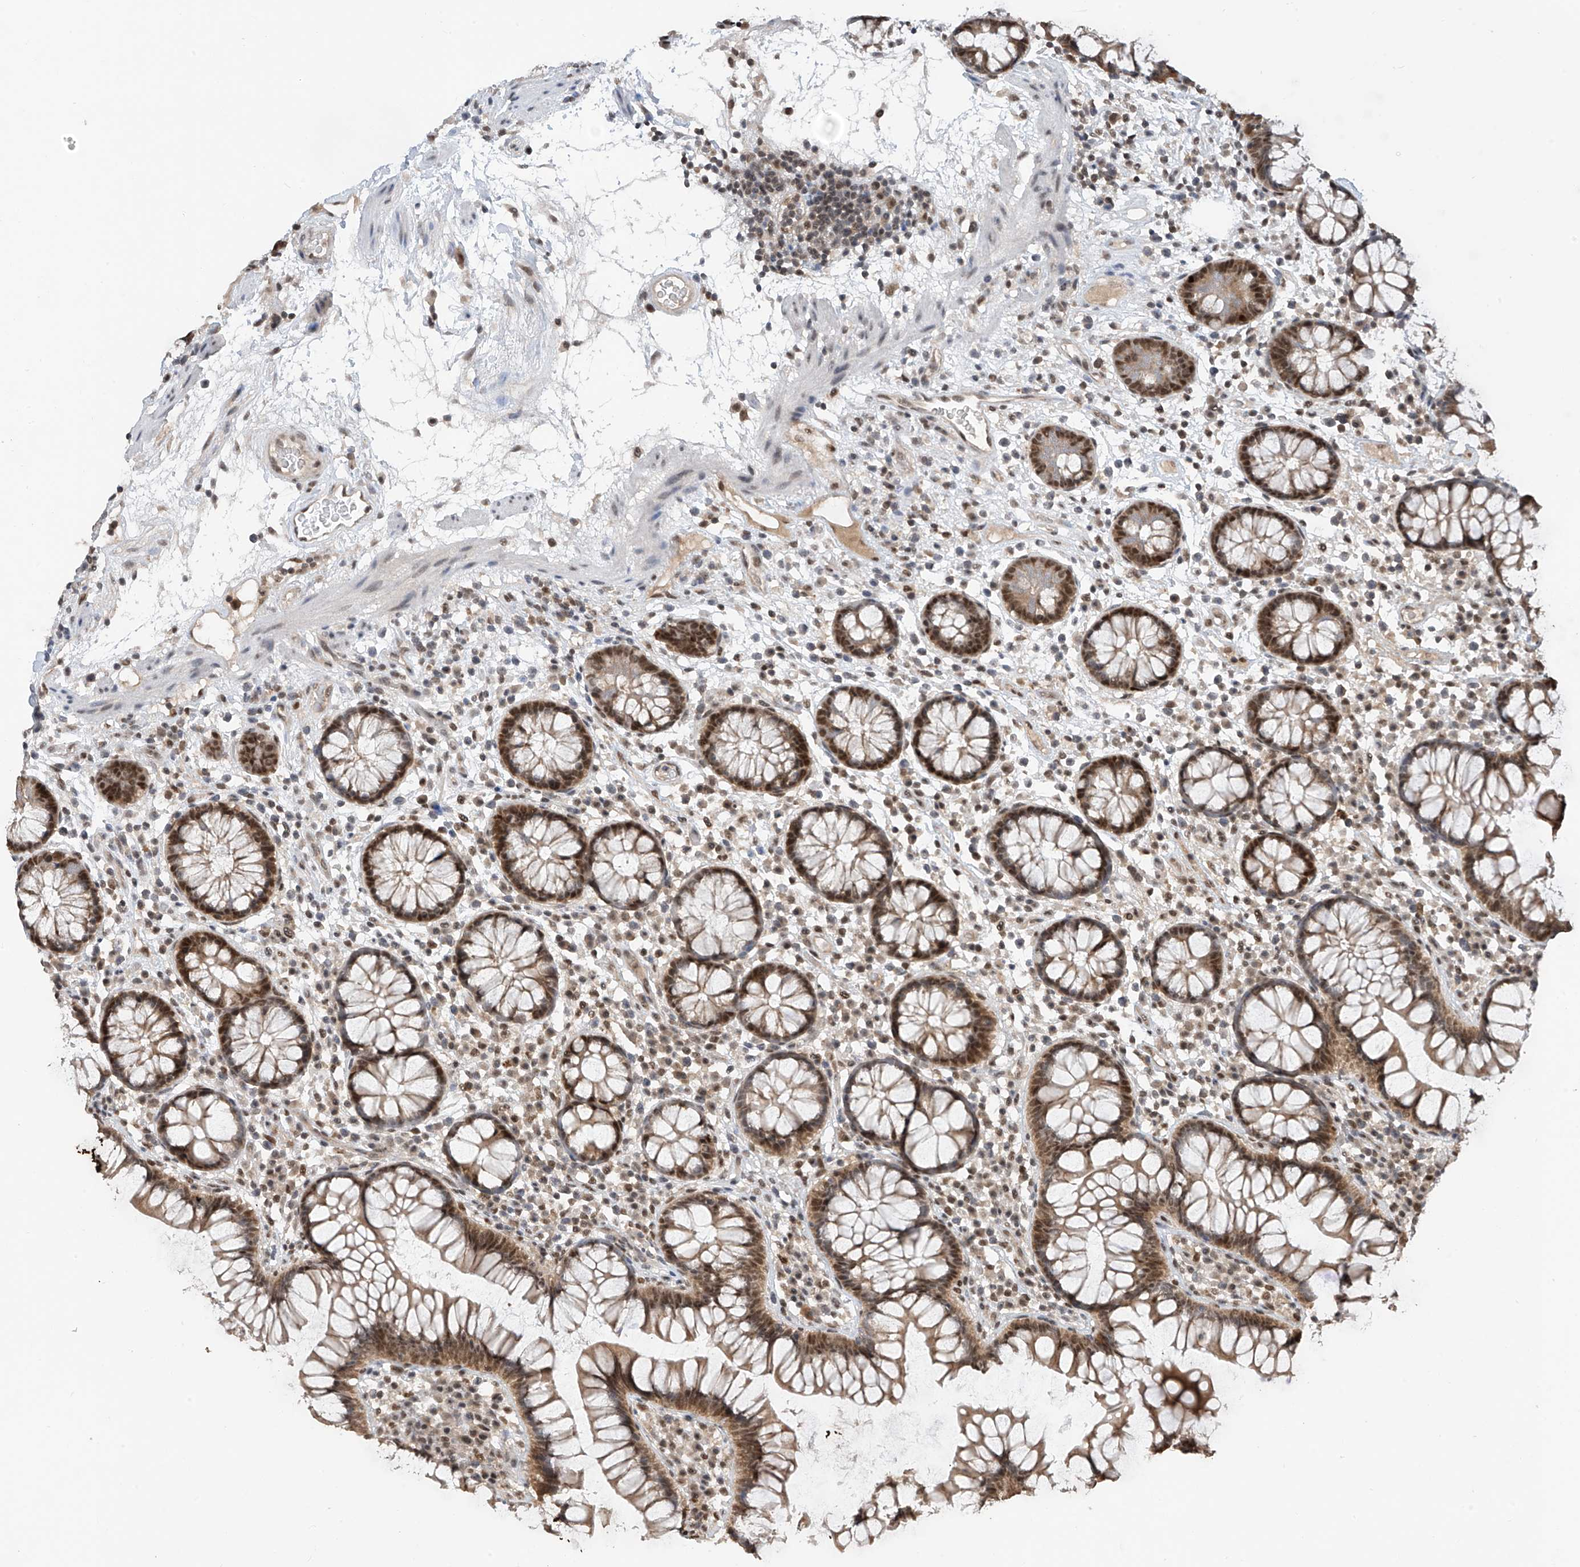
{"staining": {"intensity": "weak", "quantity": ">75%", "location": "cytoplasmic/membranous,nuclear"}, "tissue": "colon", "cell_type": "Endothelial cells", "image_type": "normal", "snomed": [{"axis": "morphology", "description": "Normal tissue, NOS"}, {"axis": "topography", "description": "Colon"}], "caption": "A micrograph showing weak cytoplasmic/membranous,nuclear staining in approximately >75% of endothelial cells in normal colon, as visualized by brown immunohistochemical staining.", "gene": "RPAIN", "patient": {"sex": "female", "age": 79}}